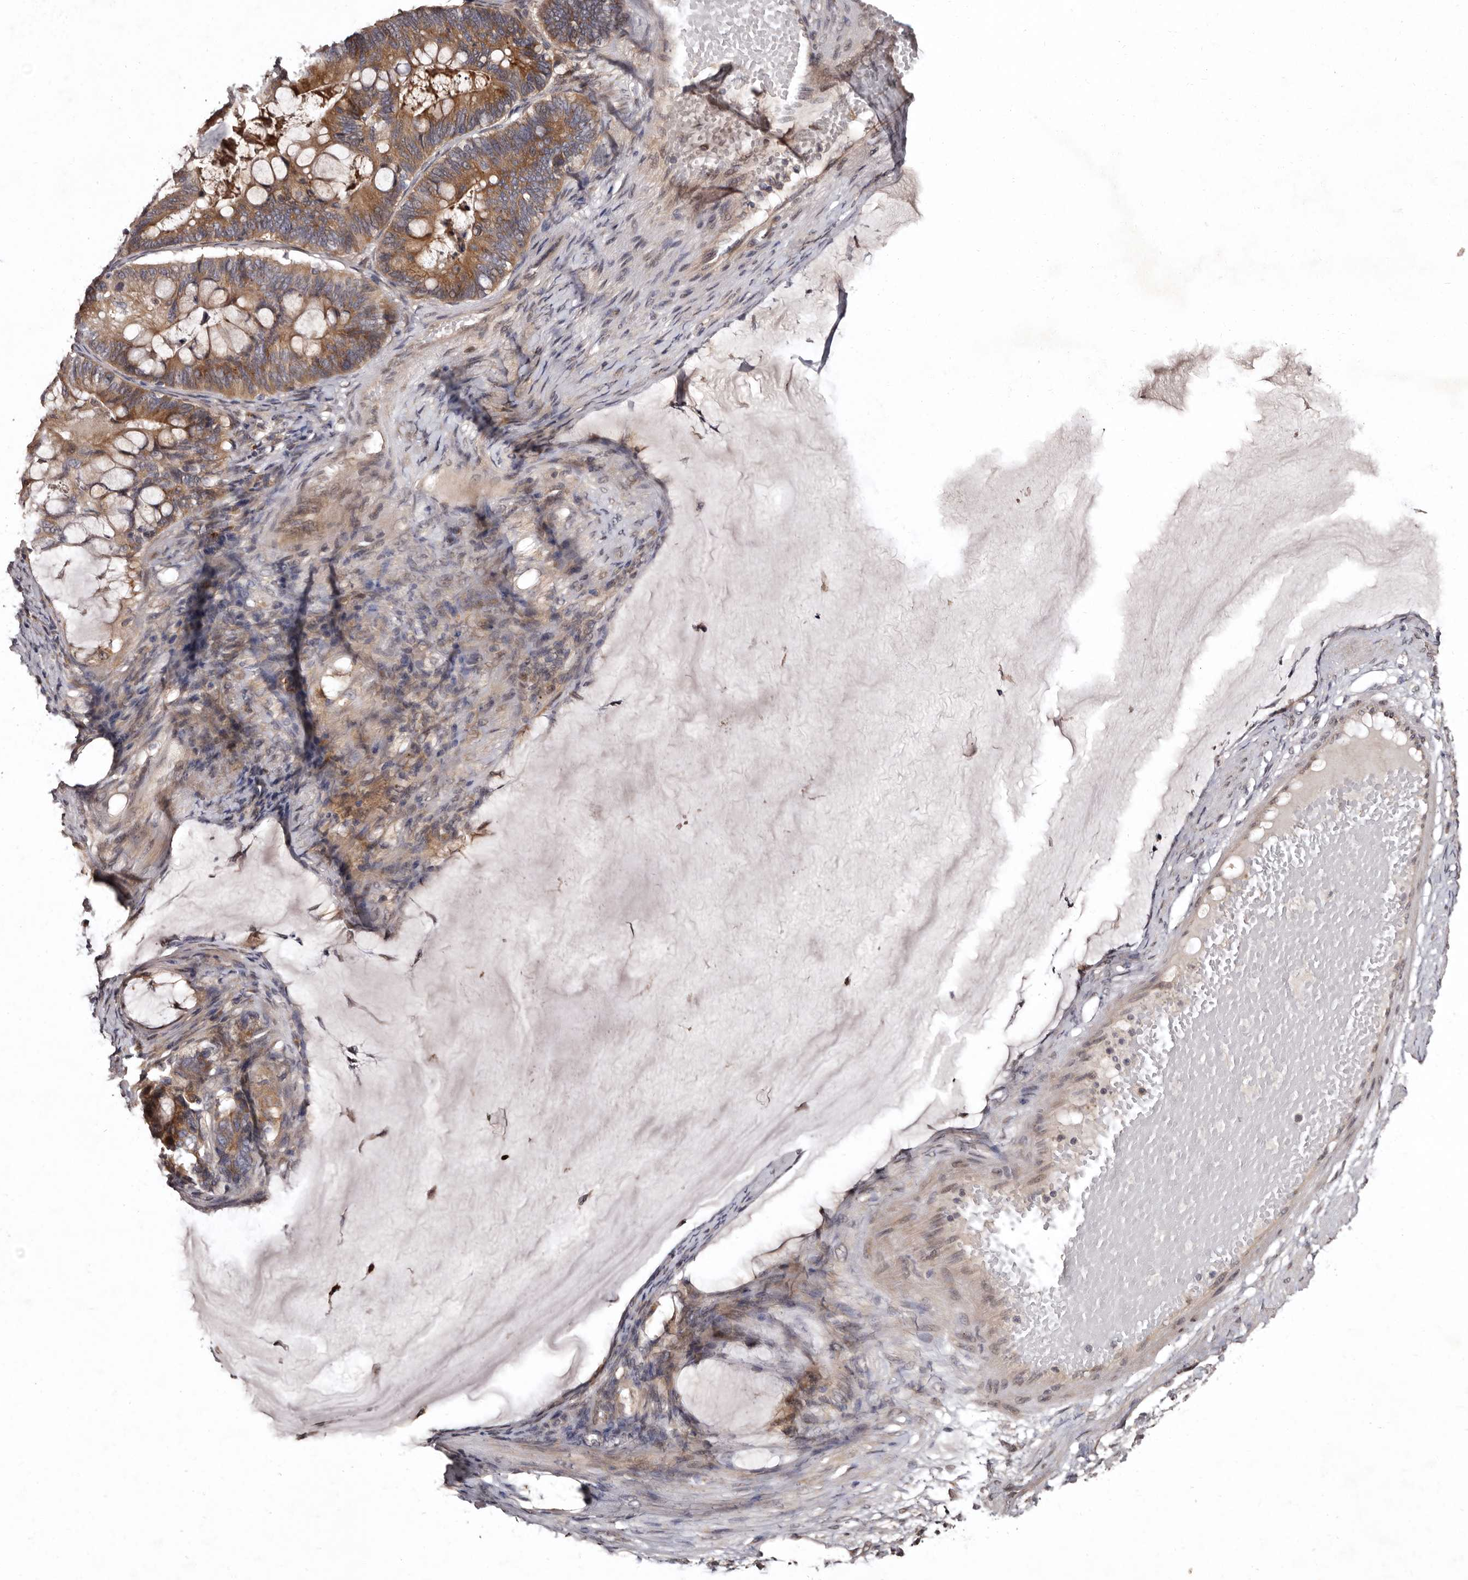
{"staining": {"intensity": "moderate", "quantity": ">75%", "location": "cytoplasmic/membranous"}, "tissue": "ovarian cancer", "cell_type": "Tumor cells", "image_type": "cancer", "snomed": [{"axis": "morphology", "description": "Cystadenocarcinoma, mucinous, NOS"}, {"axis": "topography", "description": "Ovary"}], "caption": "This is an image of immunohistochemistry staining of mucinous cystadenocarcinoma (ovarian), which shows moderate expression in the cytoplasmic/membranous of tumor cells.", "gene": "FAM91A1", "patient": {"sex": "female", "age": 61}}